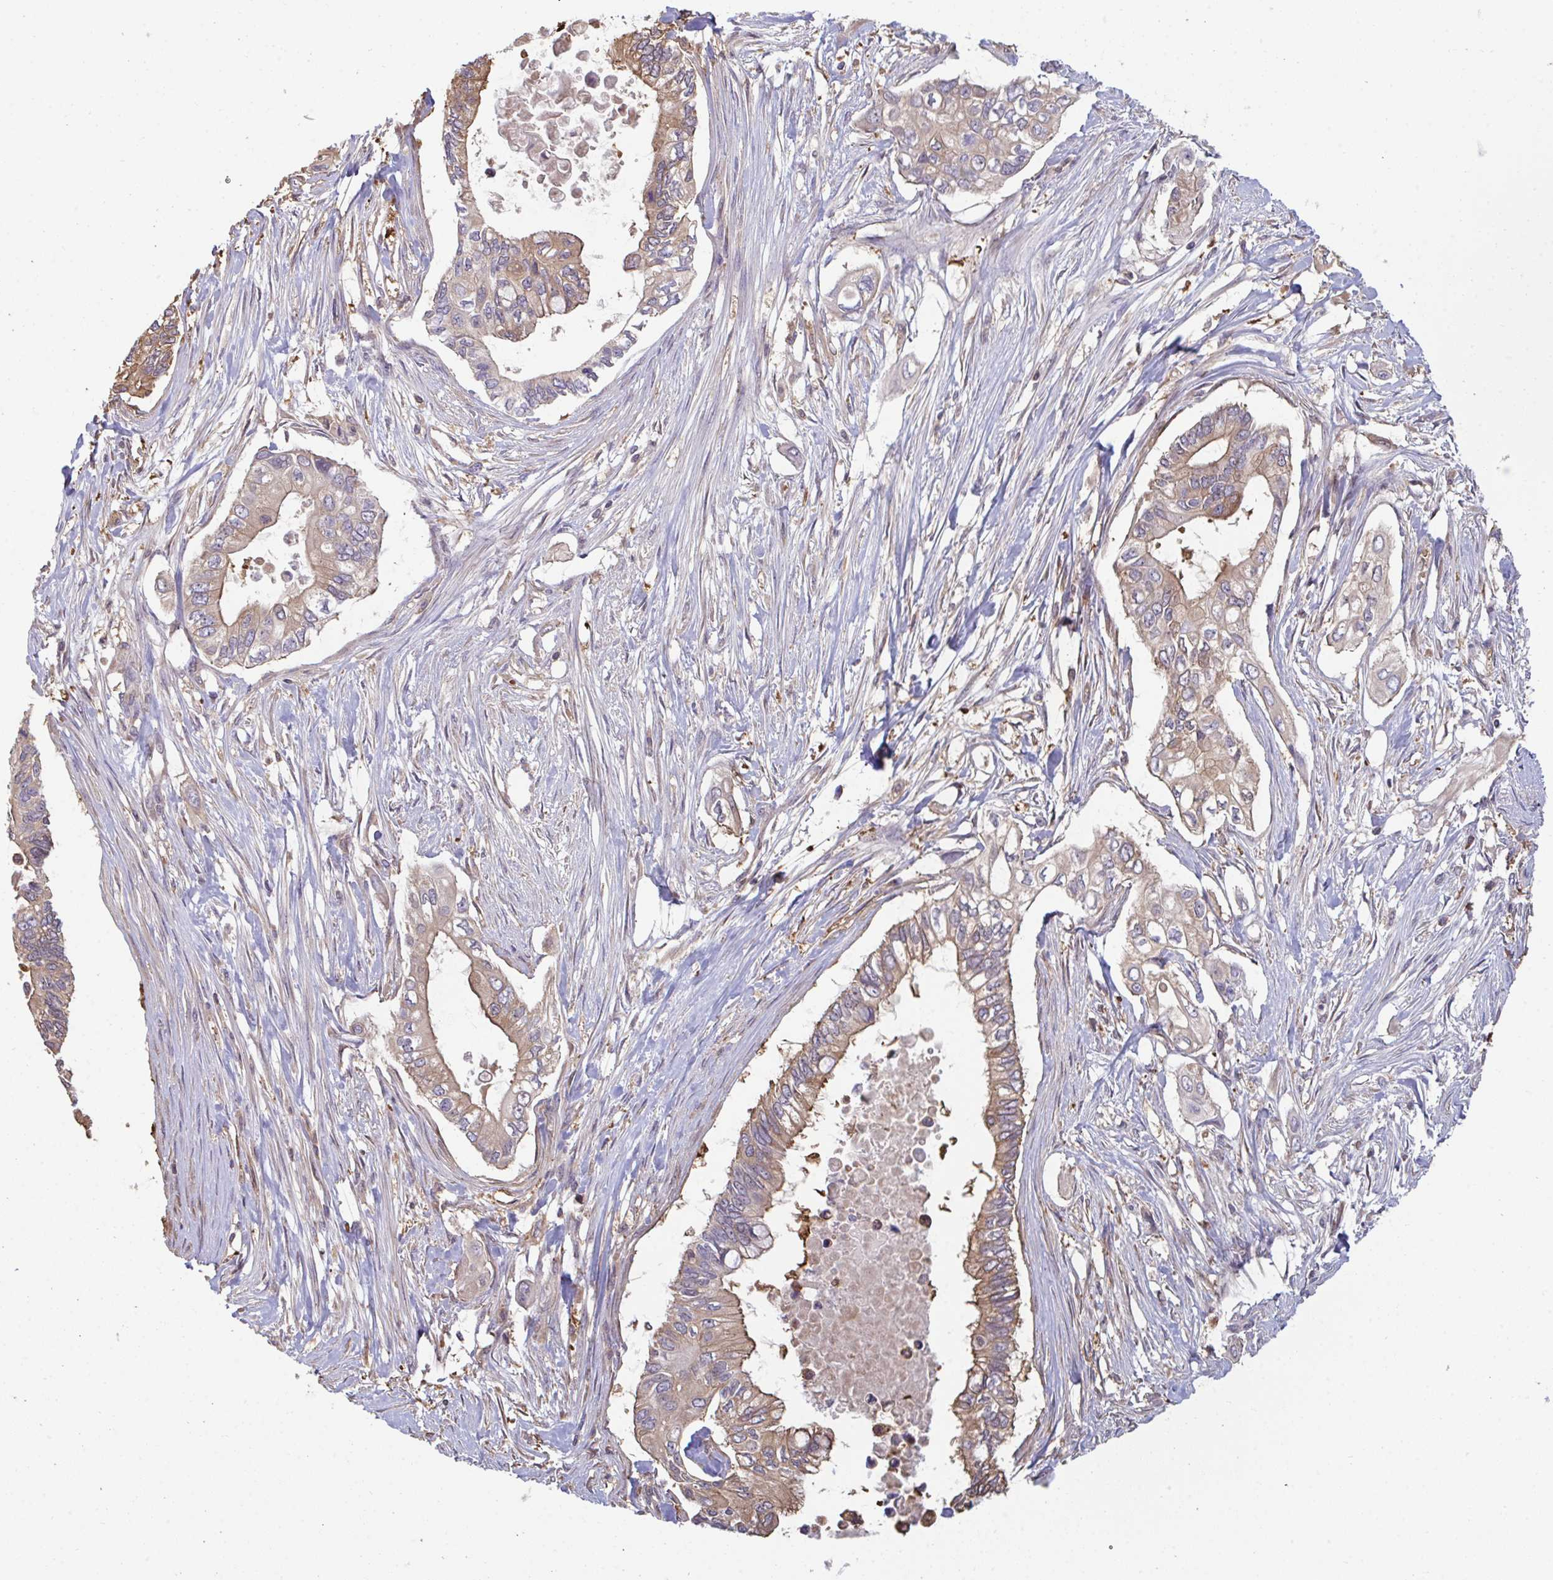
{"staining": {"intensity": "moderate", "quantity": "25%-75%", "location": "cytoplasmic/membranous"}, "tissue": "pancreatic cancer", "cell_type": "Tumor cells", "image_type": "cancer", "snomed": [{"axis": "morphology", "description": "Adenocarcinoma, NOS"}, {"axis": "topography", "description": "Pancreas"}], "caption": "About 25%-75% of tumor cells in pancreatic adenocarcinoma demonstrate moderate cytoplasmic/membranous protein positivity as visualized by brown immunohistochemical staining.", "gene": "TTC9C", "patient": {"sex": "female", "age": 63}}